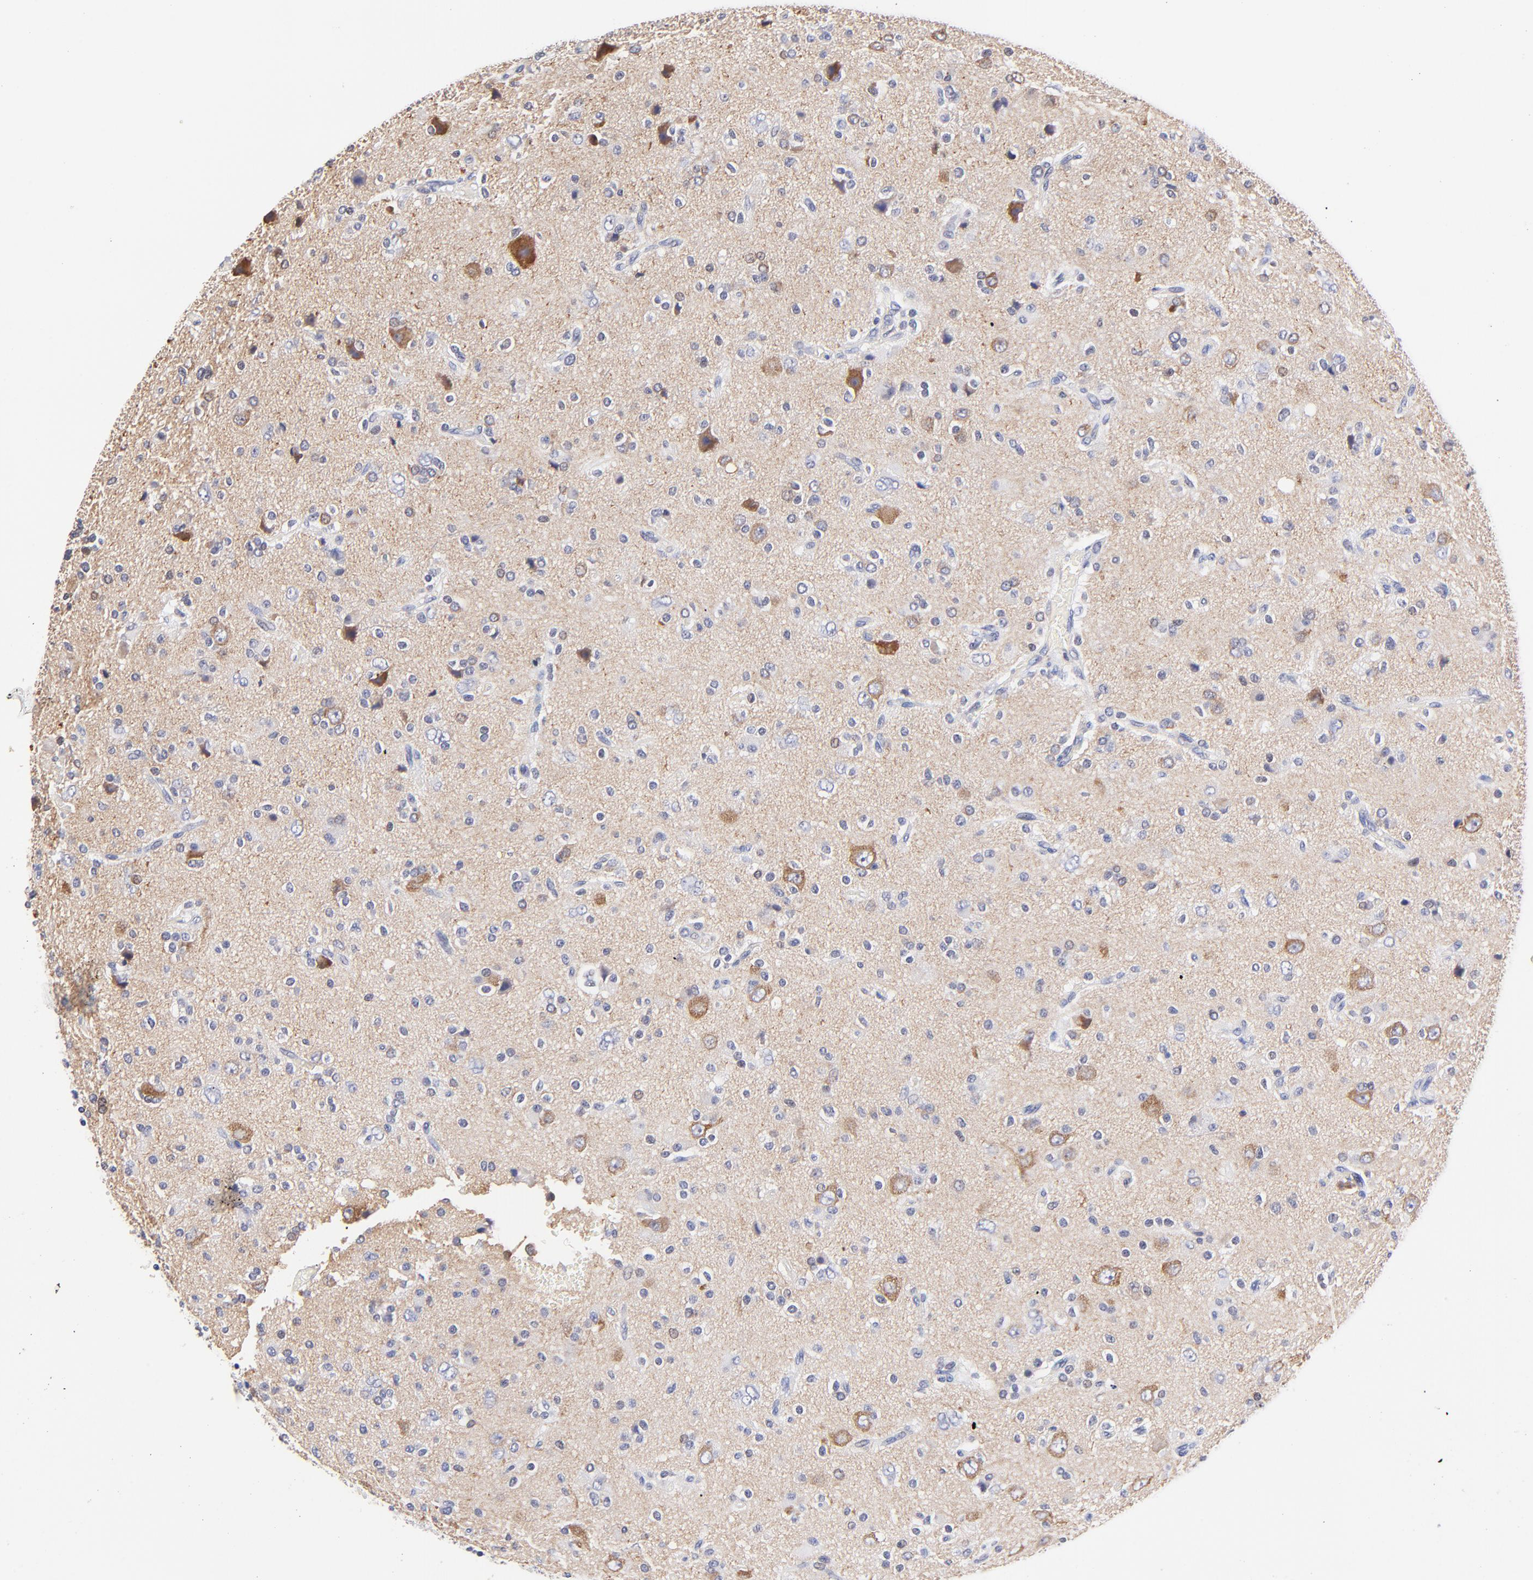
{"staining": {"intensity": "strong", "quantity": "<25%", "location": "cytoplasmic/membranous"}, "tissue": "glioma", "cell_type": "Tumor cells", "image_type": "cancer", "snomed": [{"axis": "morphology", "description": "Glioma, malignant, High grade"}, {"axis": "topography", "description": "Brain"}], "caption": "A photomicrograph of glioma stained for a protein shows strong cytoplasmic/membranous brown staining in tumor cells.", "gene": "ZNF155", "patient": {"sex": "male", "age": 47}}